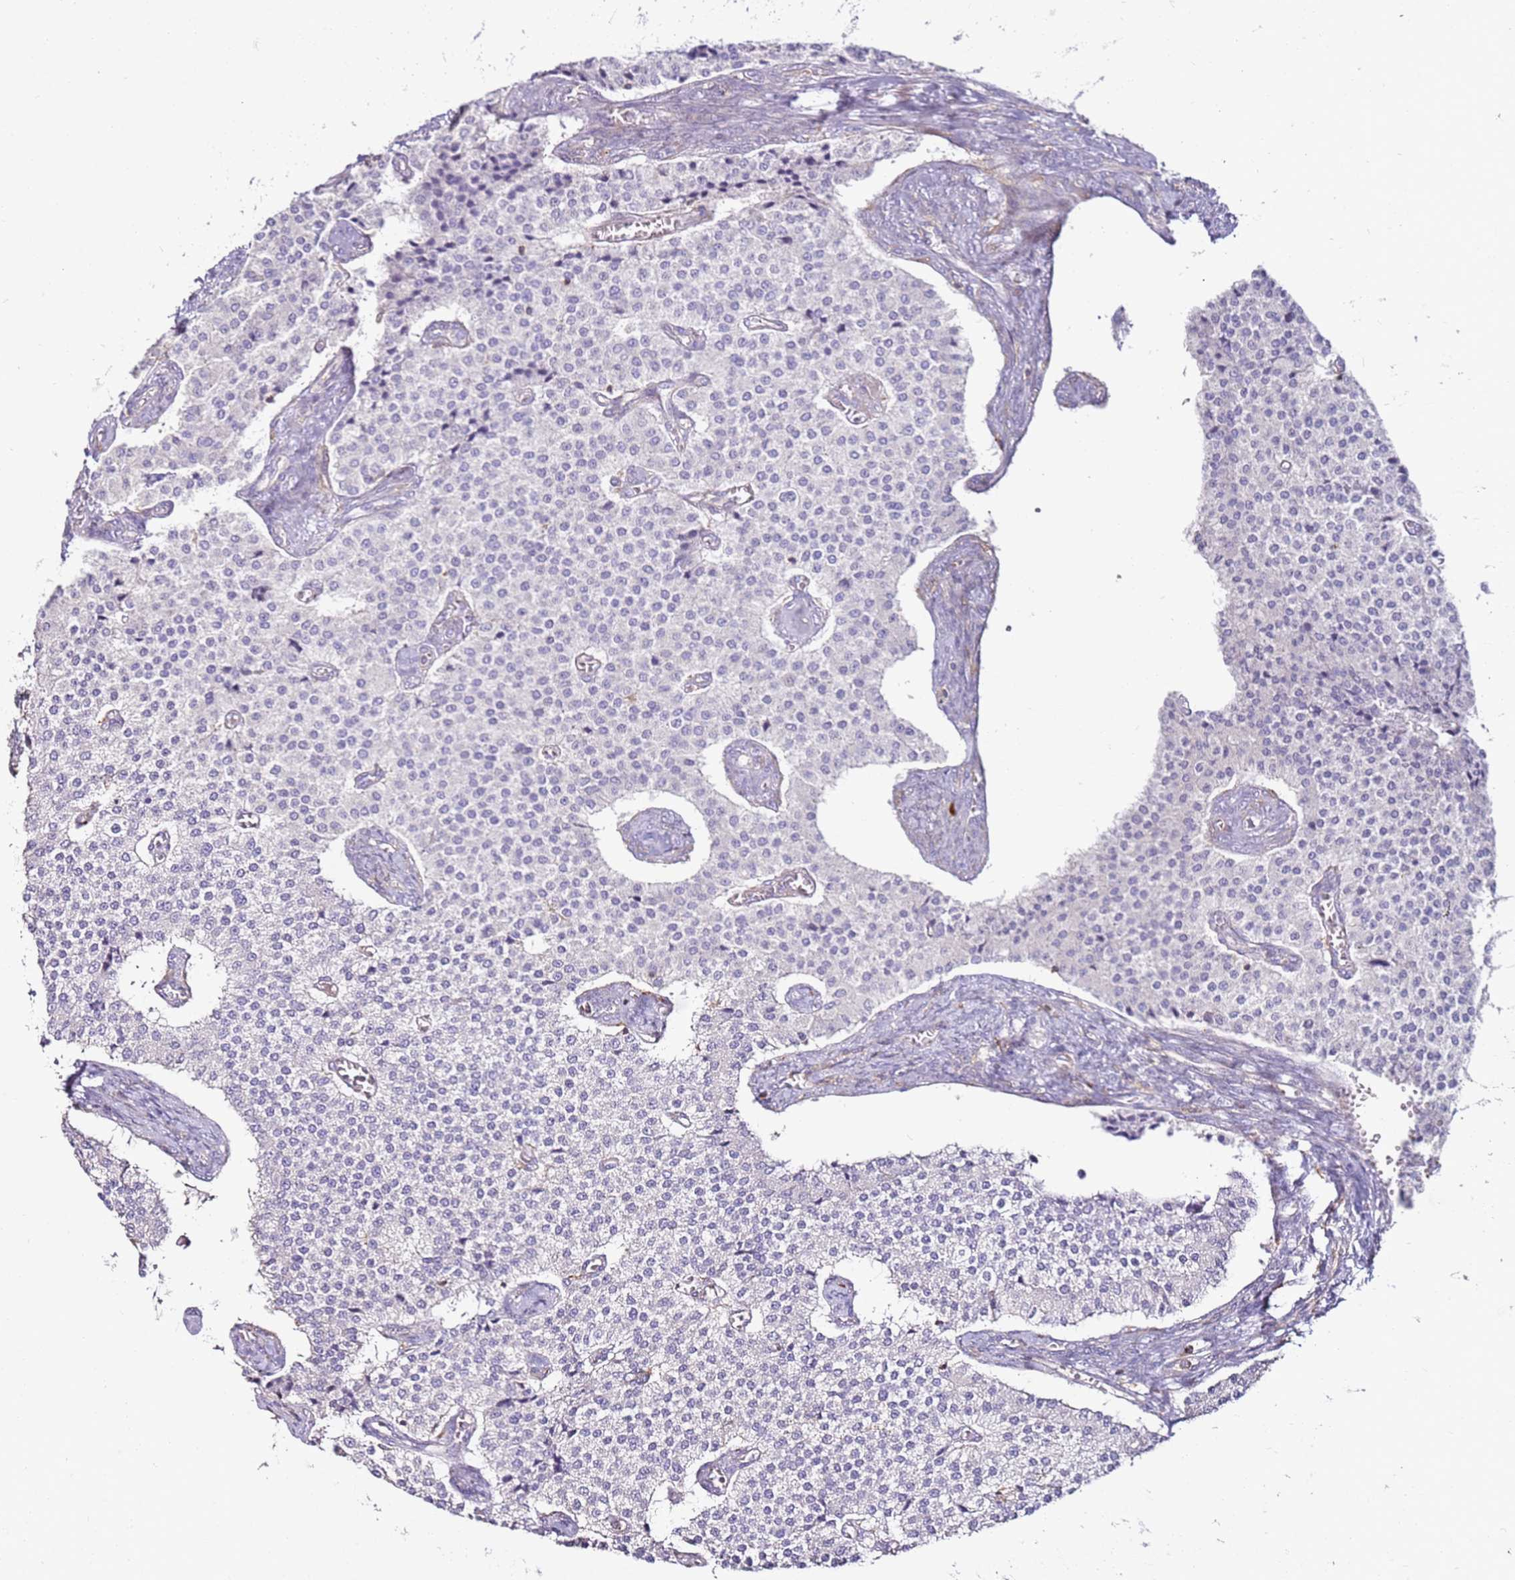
{"staining": {"intensity": "negative", "quantity": "none", "location": "none"}, "tissue": "carcinoid", "cell_type": "Tumor cells", "image_type": "cancer", "snomed": [{"axis": "morphology", "description": "Carcinoid, malignant, NOS"}, {"axis": "topography", "description": "Colon"}], "caption": "A photomicrograph of human carcinoid (malignant) is negative for staining in tumor cells.", "gene": "FPR1", "patient": {"sex": "female", "age": 52}}